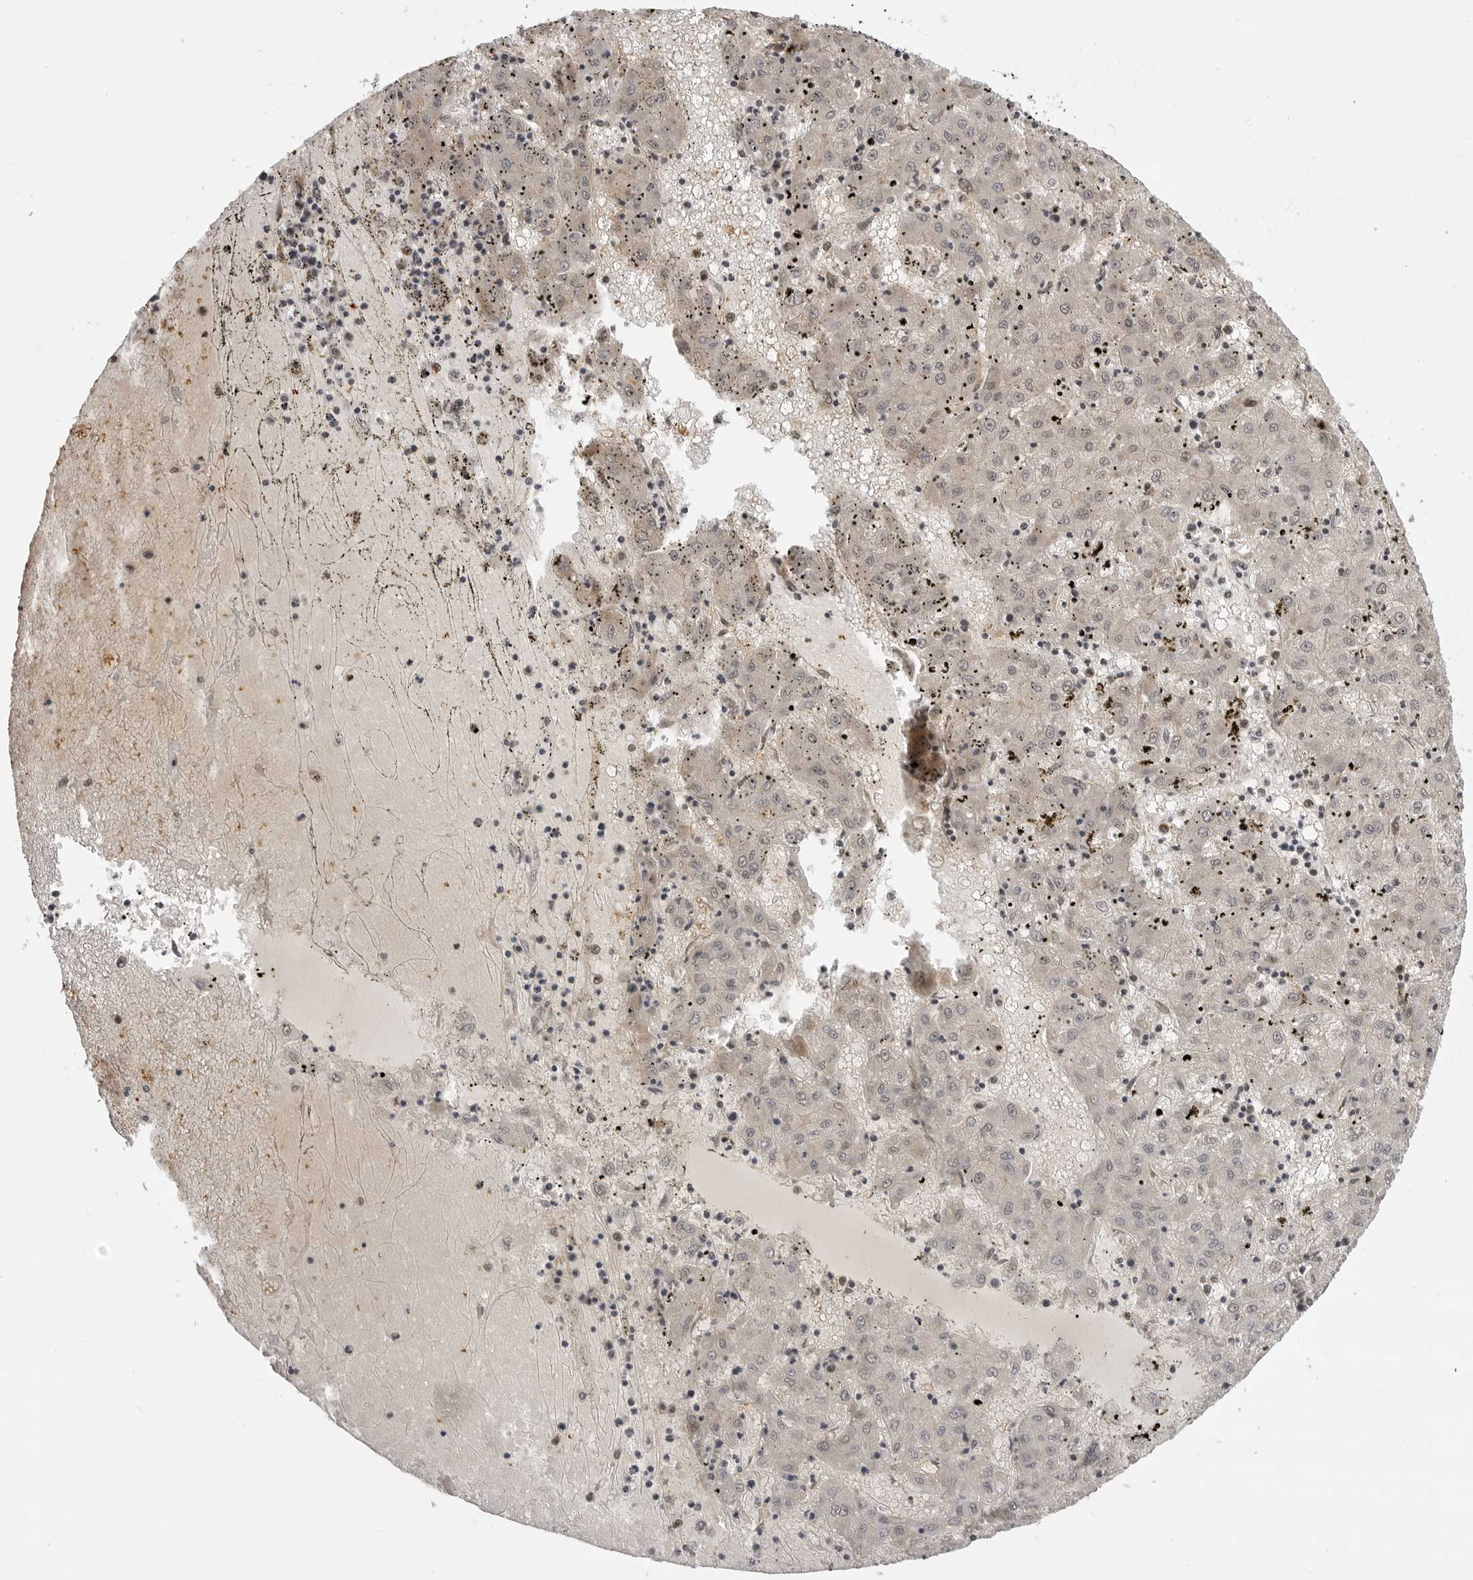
{"staining": {"intensity": "weak", "quantity": "<25%", "location": "cytoplasmic/membranous,nuclear"}, "tissue": "liver cancer", "cell_type": "Tumor cells", "image_type": "cancer", "snomed": [{"axis": "morphology", "description": "Carcinoma, Hepatocellular, NOS"}, {"axis": "topography", "description": "Liver"}], "caption": "Protein analysis of liver cancer demonstrates no significant staining in tumor cells.", "gene": "PHF3", "patient": {"sex": "male", "age": 72}}